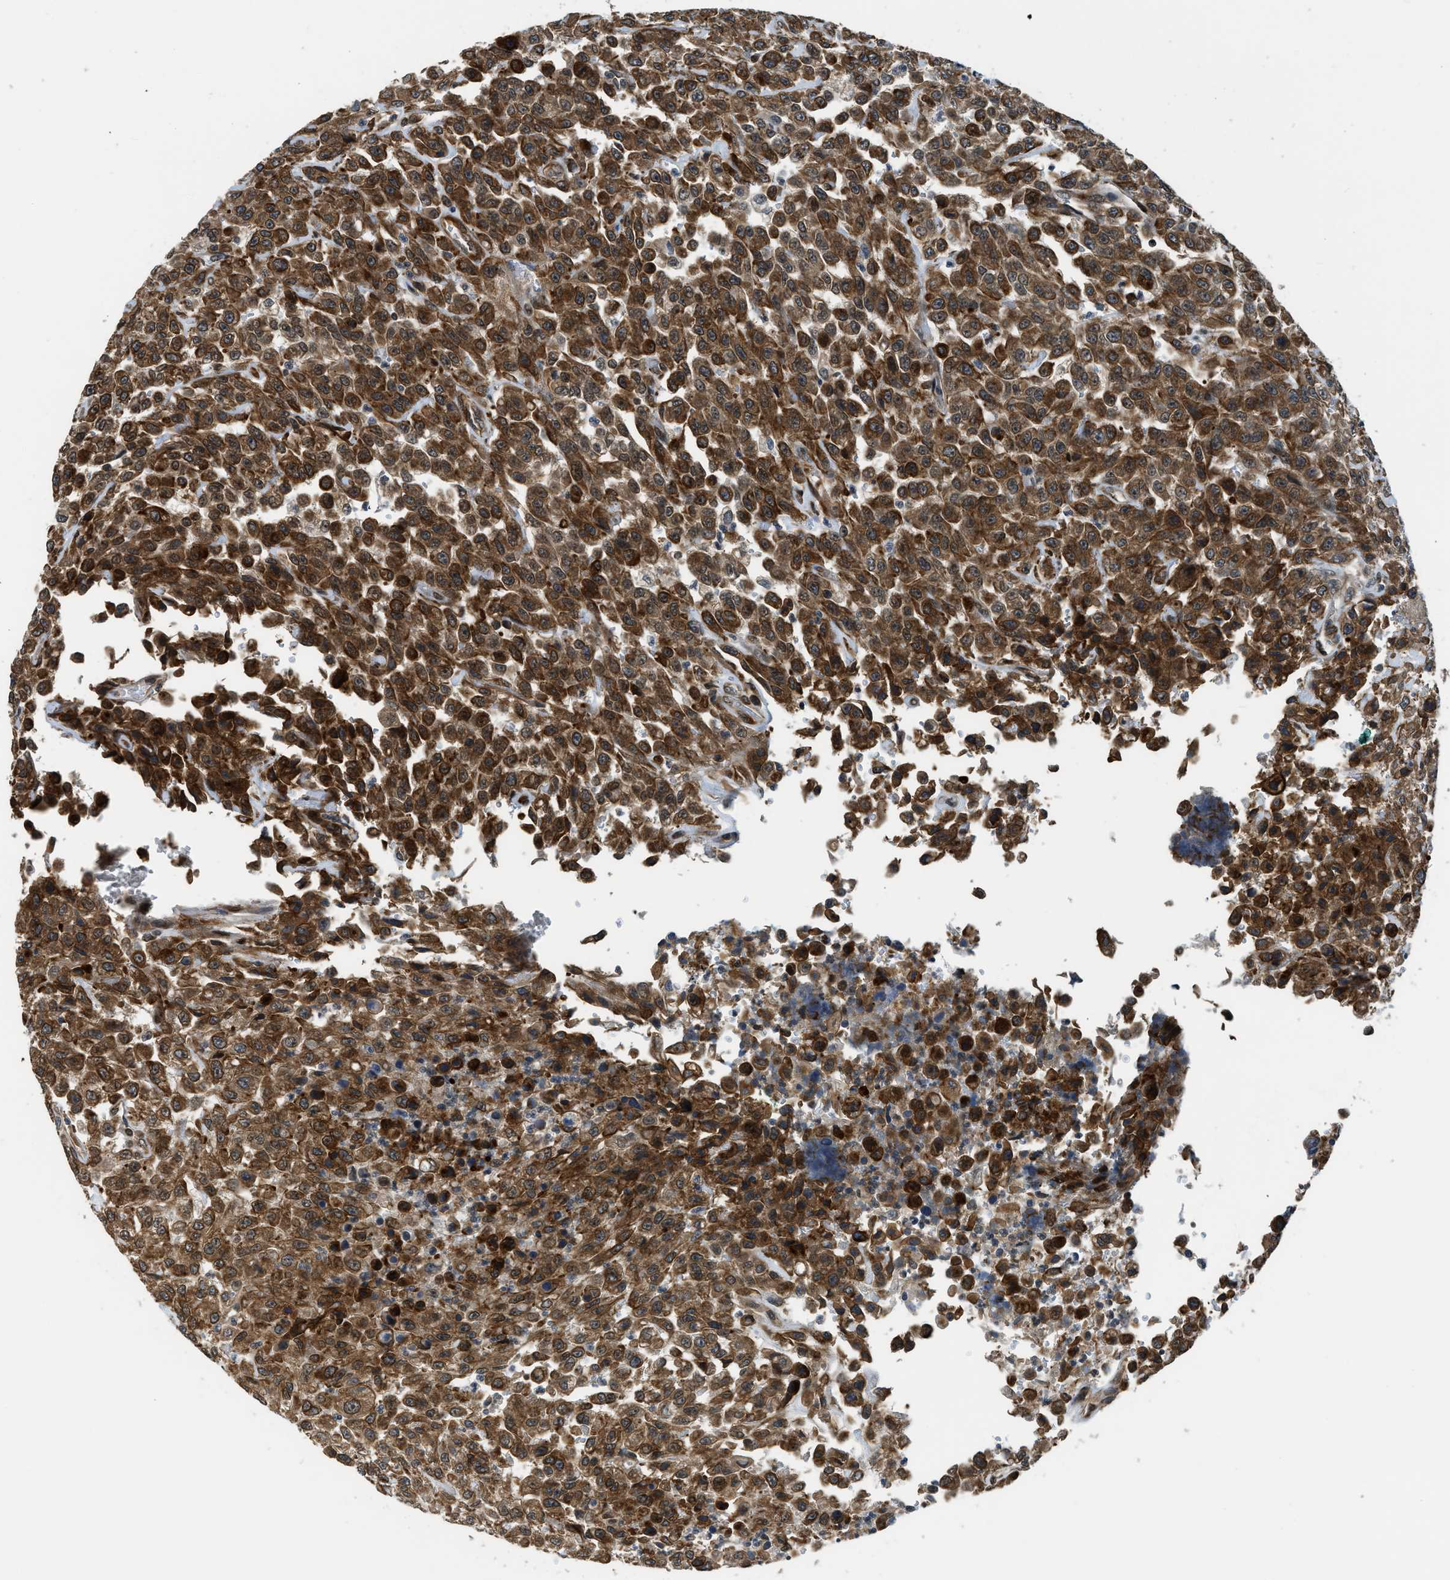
{"staining": {"intensity": "strong", "quantity": ">75%", "location": "cytoplasmic/membranous"}, "tissue": "urothelial cancer", "cell_type": "Tumor cells", "image_type": "cancer", "snomed": [{"axis": "morphology", "description": "Urothelial carcinoma, High grade"}, {"axis": "topography", "description": "Urinary bladder"}], "caption": "Immunohistochemical staining of urothelial cancer exhibits high levels of strong cytoplasmic/membranous expression in approximately >75% of tumor cells.", "gene": "RETREG3", "patient": {"sex": "male", "age": 46}}